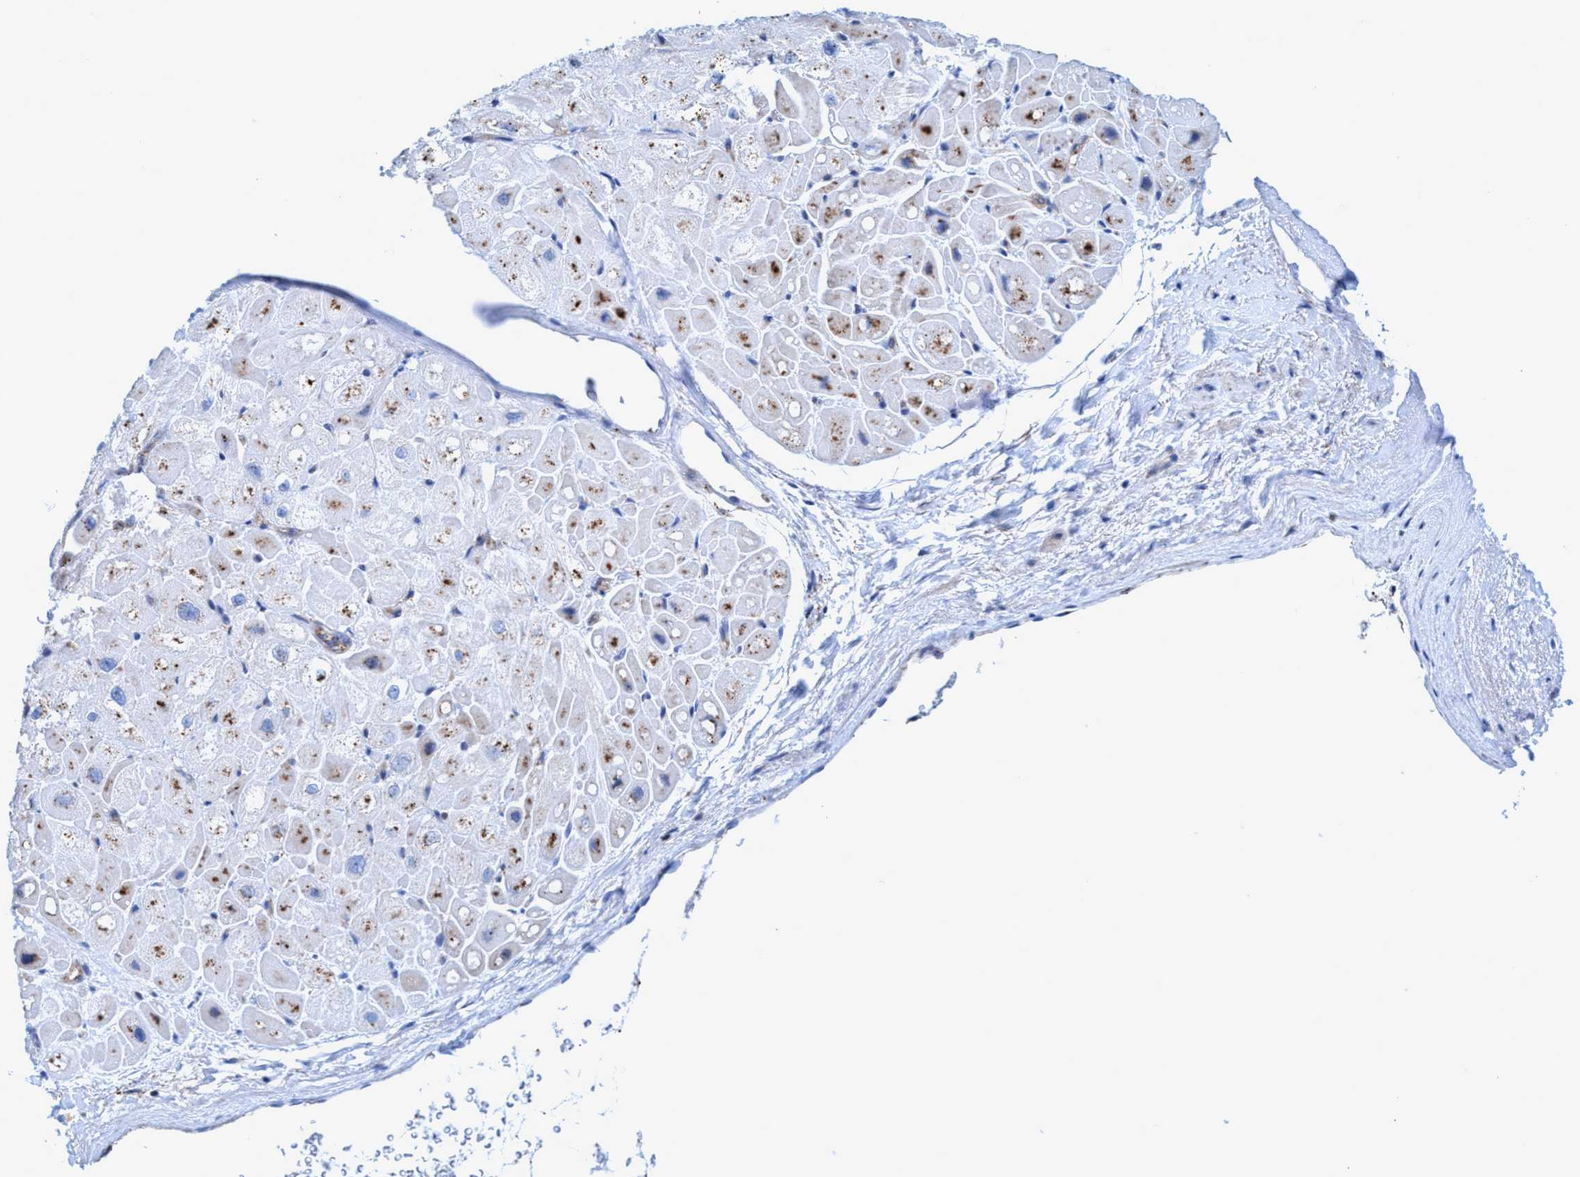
{"staining": {"intensity": "moderate", "quantity": "25%-75%", "location": "cytoplasmic/membranous"}, "tissue": "heart muscle", "cell_type": "Cardiomyocytes", "image_type": "normal", "snomed": [{"axis": "morphology", "description": "Normal tissue, NOS"}, {"axis": "topography", "description": "Heart"}], "caption": "Immunohistochemical staining of unremarkable human heart muscle displays 25%-75% levels of moderate cytoplasmic/membranous protein positivity in about 25%-75% of cardiomyocytes.", "gene": "TRIM65", "patient": {"sex": "male", "age": 49}}